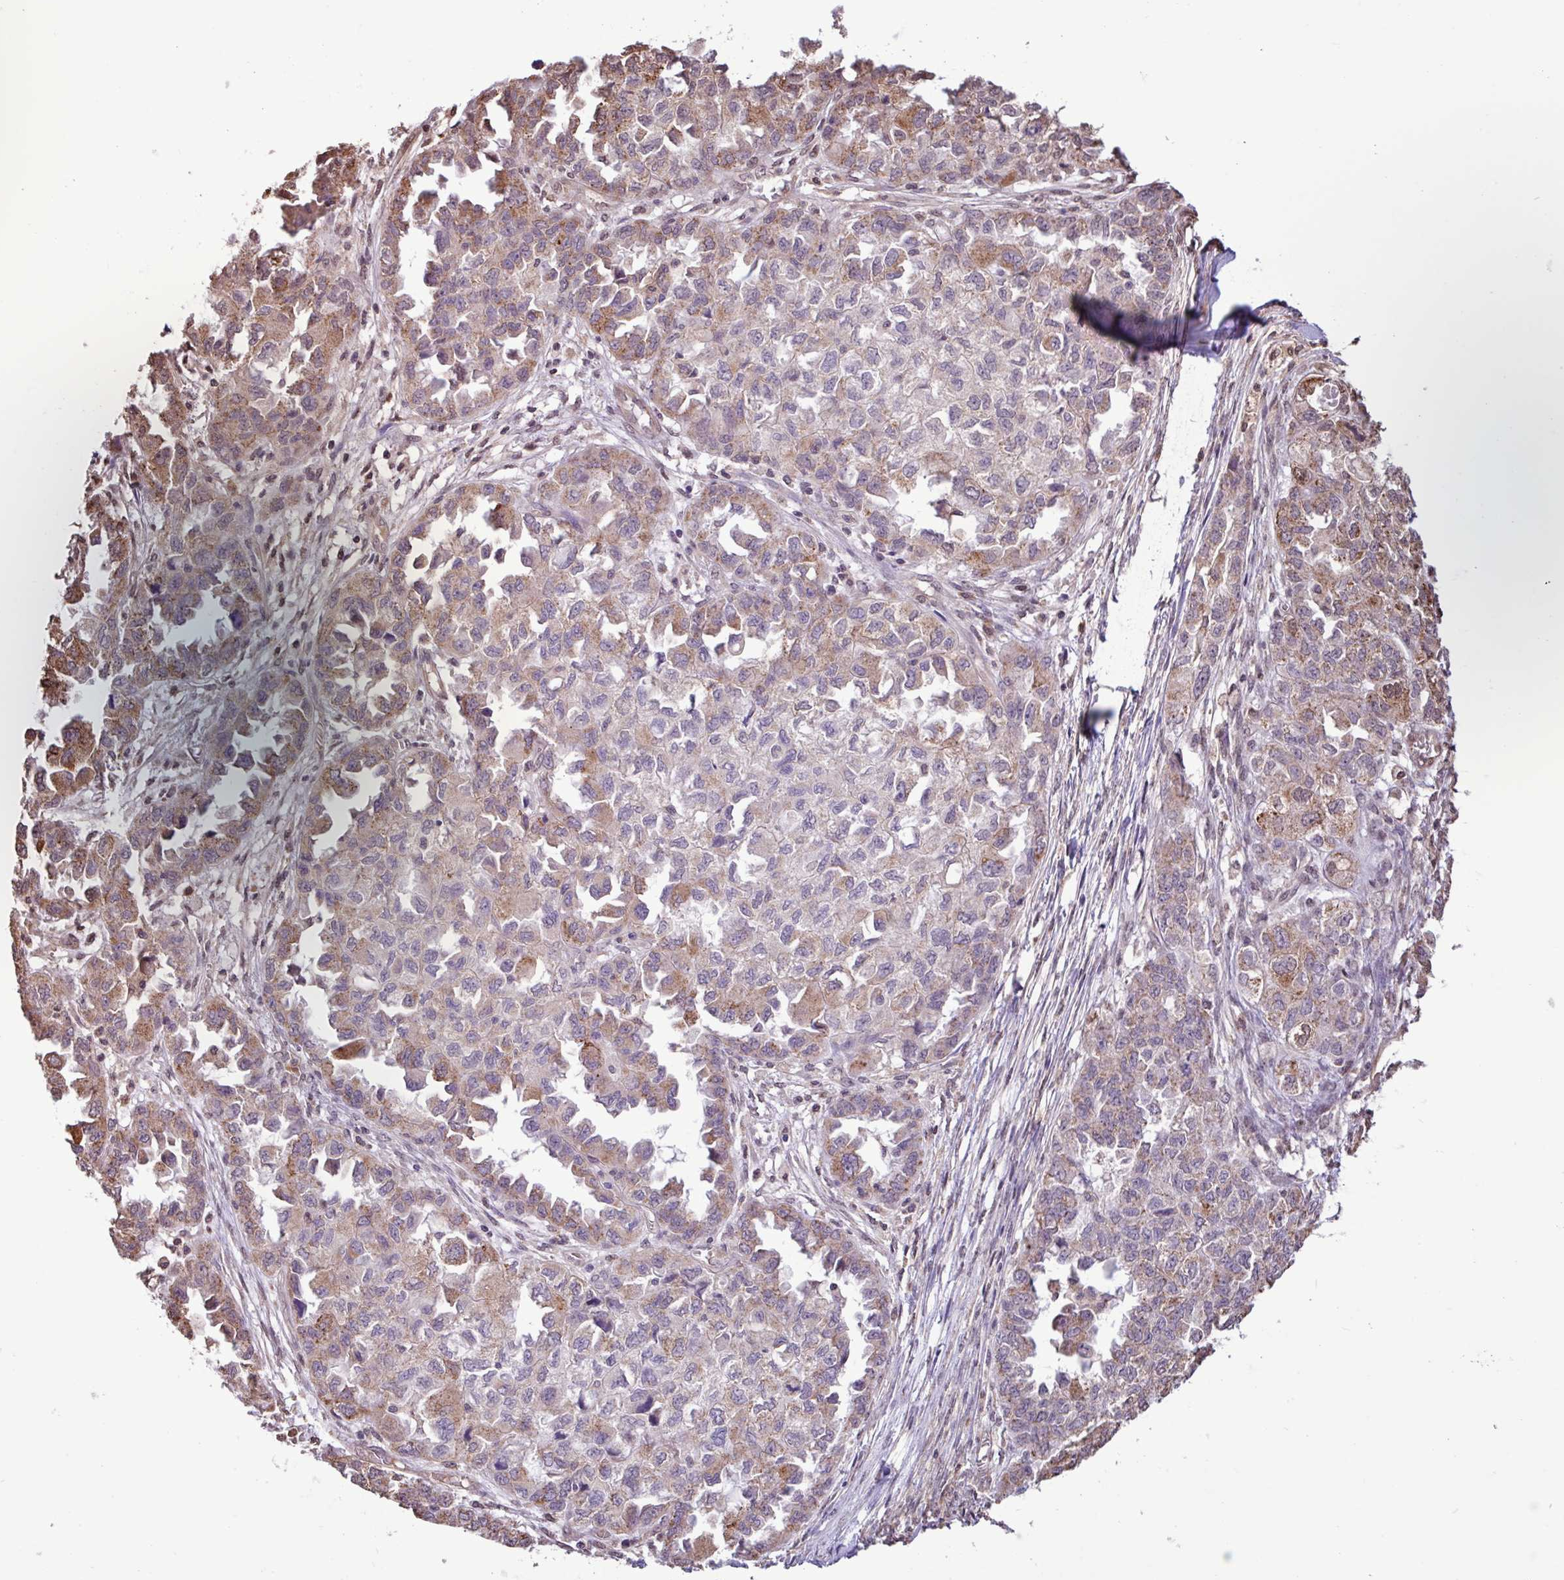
{"staining": {"intensity": "moderate", "quantity": "25%-75%", "location": "cytoplasmic/membranous"}, "tissue": "ovarian cancer", "cell_type": "Tumor cells", "image_type": "cancer", "snomed": [{"axis": "morphology", "description": "Cystadenocarcinoma, serous, NOS"}, {"axis": "topography", "description": "Ovary"}], "caption": "A brown stain shows moderate cytoplasmic/membranous staining of a protein in ovarian cancer (serous cystadenocarcinoma) tumor cells.", "gene": "CHST11", "patient": {"sex": "female", "age": 84}}